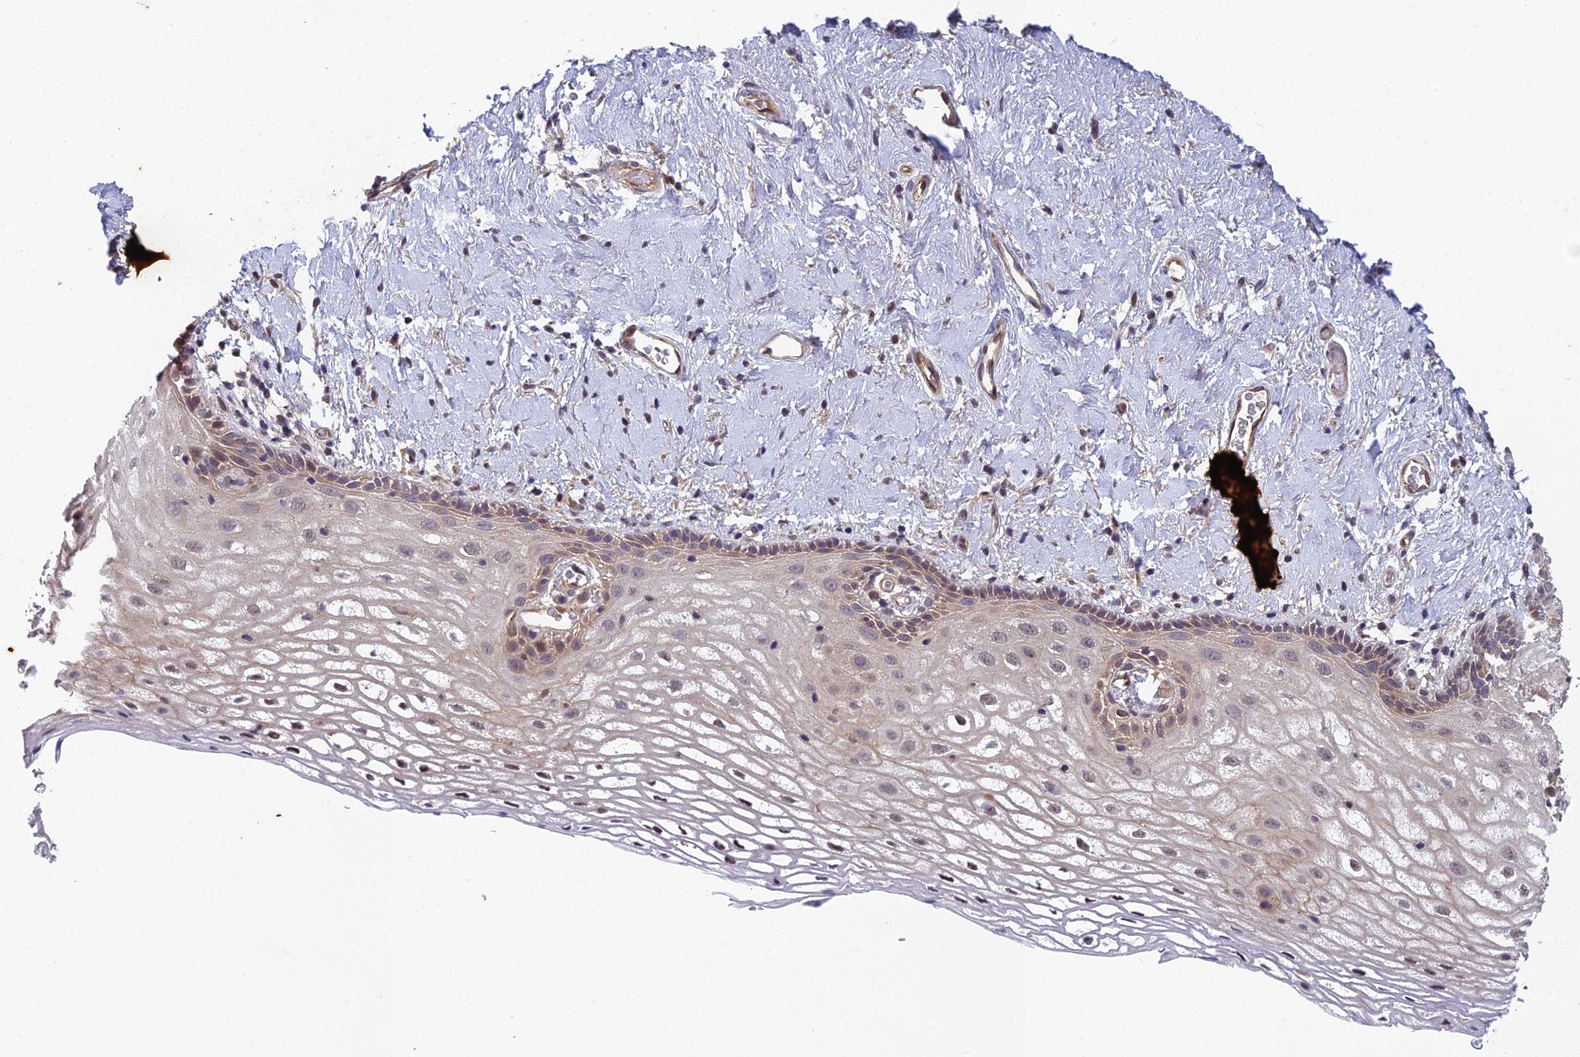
{"staining": {"intensity": "weak", "quantity": "<25%", "location": "cytoplasmic/membranous"}, "tissue": "vagina", "cell_type": "Squamous epithelial cells", "image_type": "normal", "snomed": [{"axis": "morphology", "description": "Normal tissue, NOS"}, {"axis": "morphology", "description": "Adenocarcinoma, NOS"}, {"axis": "topography", "description": "Rectum"}, {"axis": "topography", "description": "Vagina"}], "caption": "Image shows no significant protein expression in squamous epithelial cells of normal vagina. (DAB (3,3'-diaminobenzidine) immunohistochemistry (IHC), high magnification).", "gene": "PIKFYVE", "patient": {"sex": "female", "age": 71}}